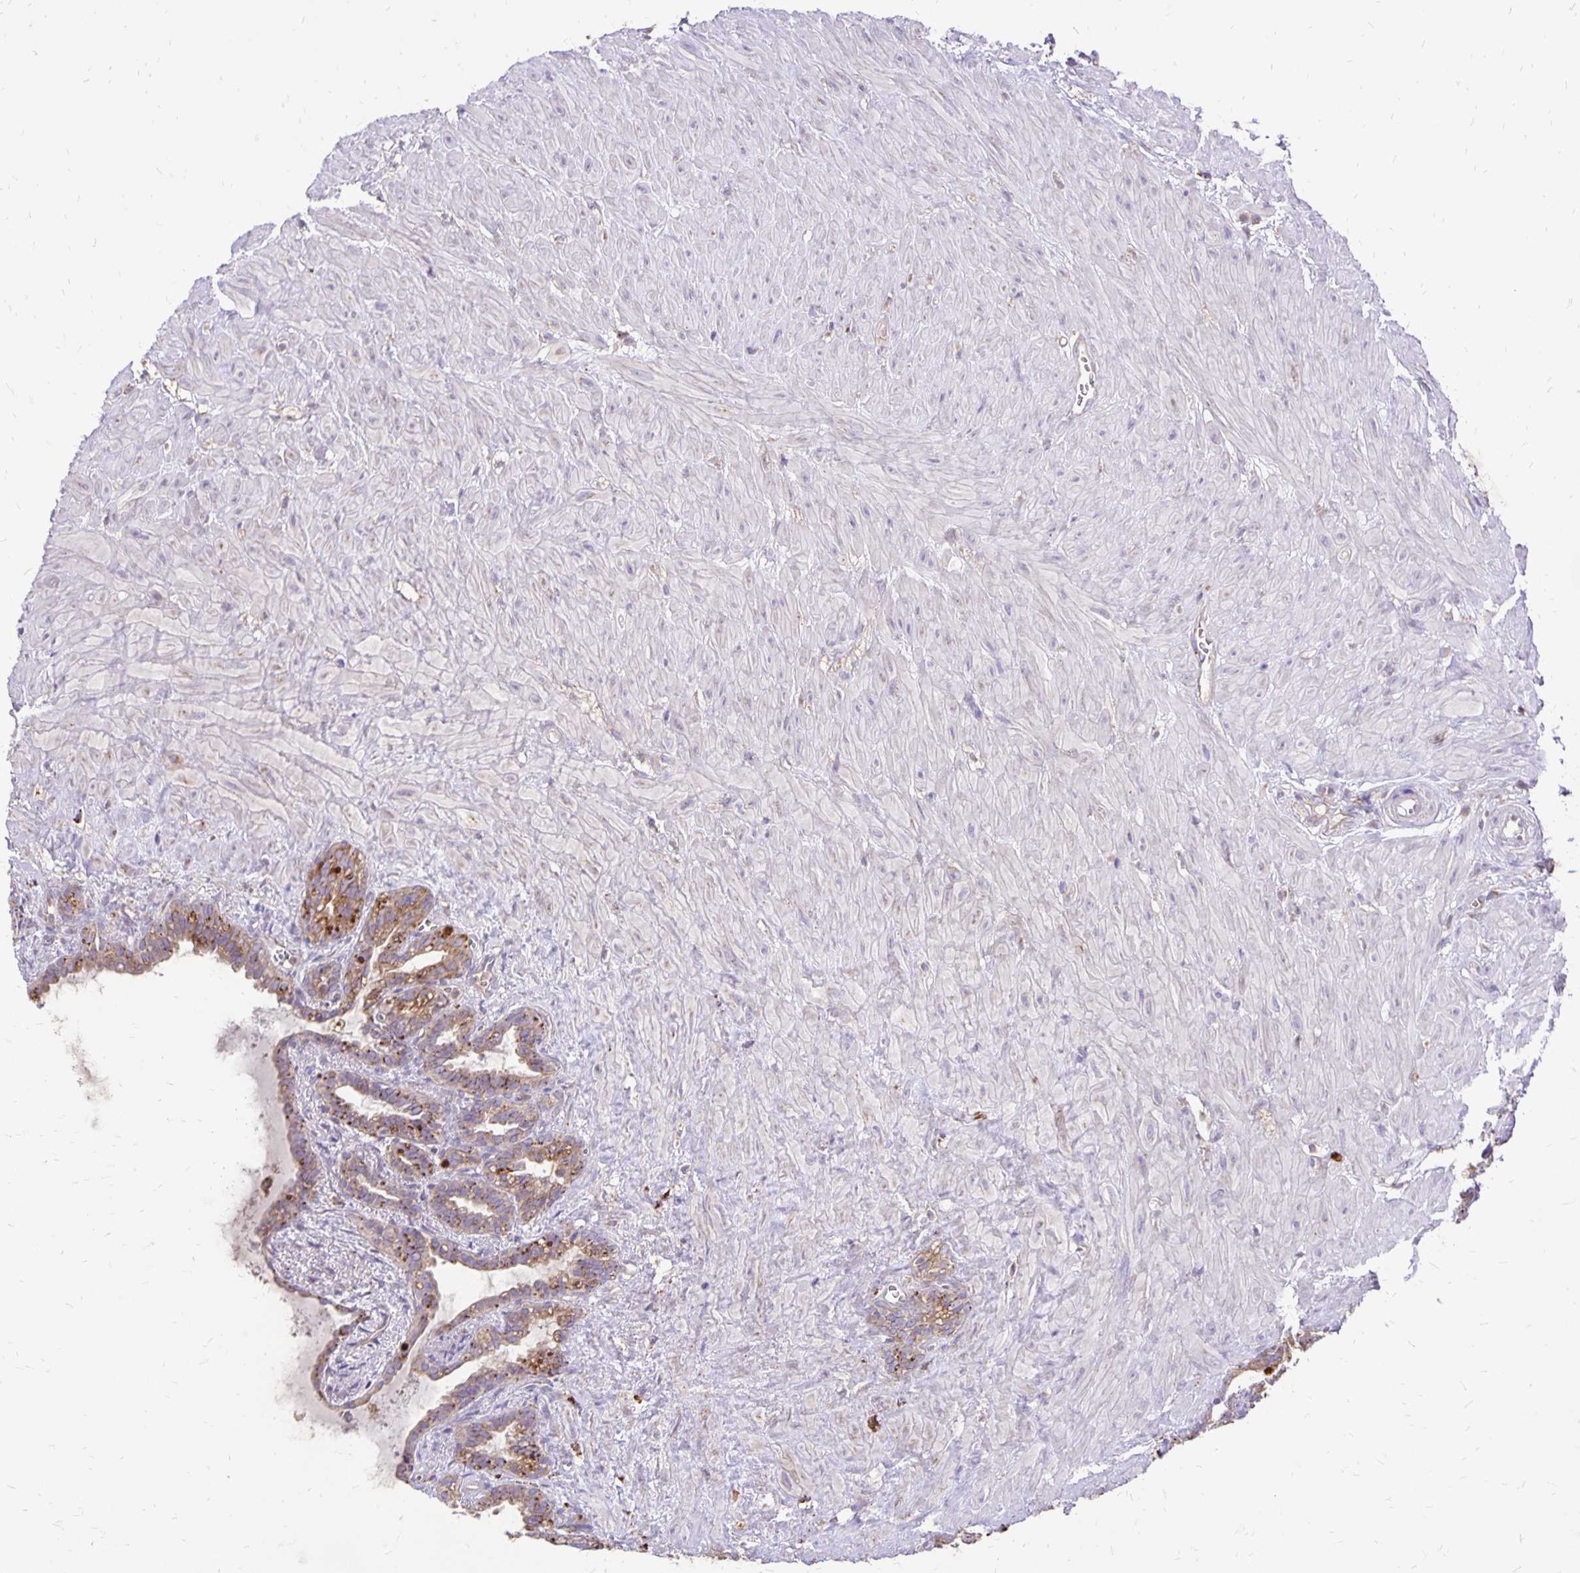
{"staining": {"intensity": "moderate", "quantity": "25%-75%", "location": "cytoplasmic/membranous"}, "tissue": "seminal vesicle", "cell_type": "Glandular cells", "image_type": "normal", "snomed": [{"axis": "morphology", "description": "Normal tissue, NOS"}, {"axis": "topography", "description": "Seminal veicle"}], "caption": "Seminal vesicle stained for a protein (brown) displays moderate cytoplasmic/membranous positive positivity in approximately 25%-75% of glandular cells.", "gene": "EIF5A", "patient": {"sex": "male", "age": 76}}